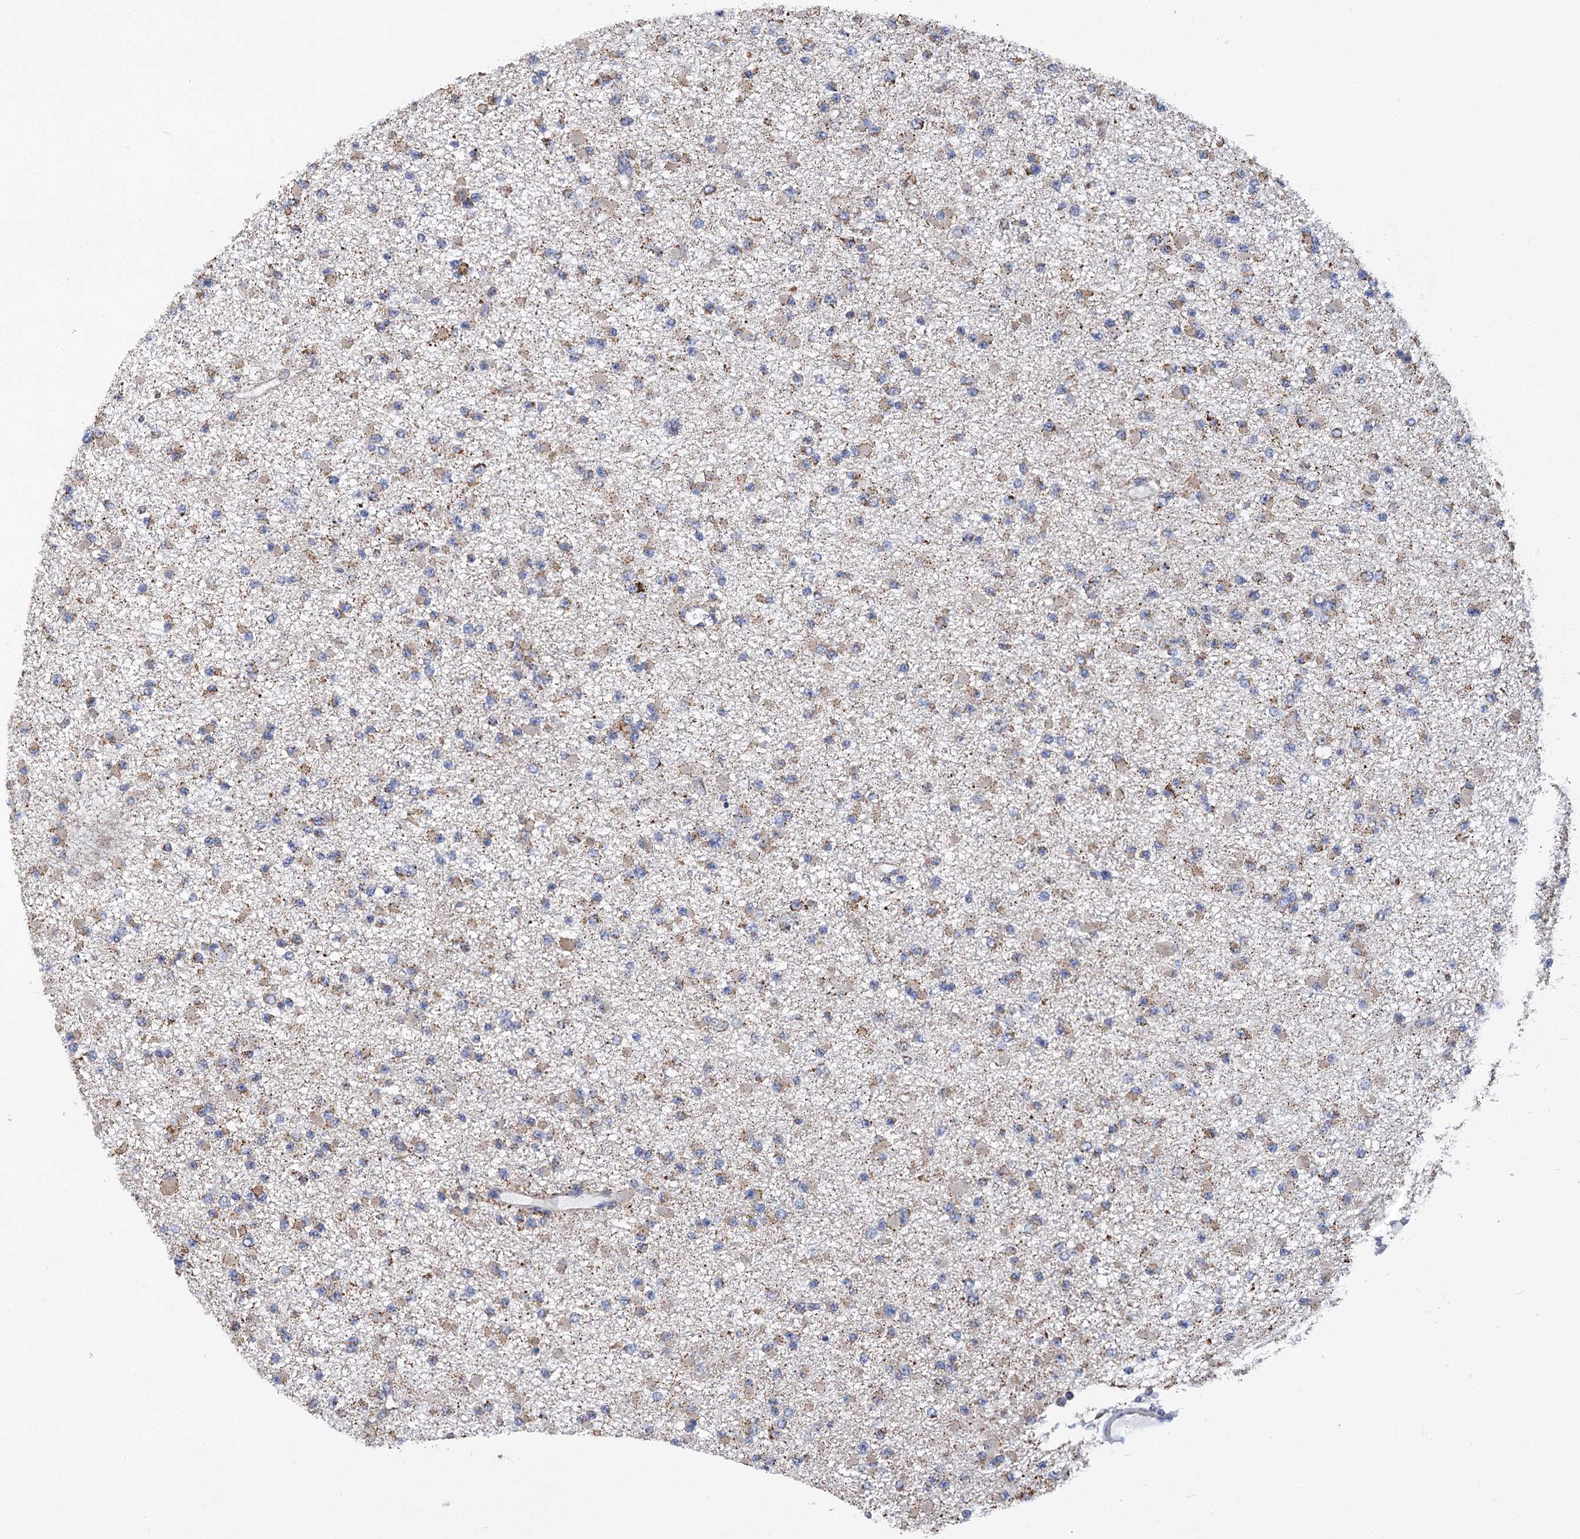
{"staining": {"intensity": "weak", "quantity": "25%-75%", "location": "cytoplasmic/membranous"}, "tissue": "glioma", "cell_type": "Tumor cells", "image_type": "cancer", "snomed": [{"axis": "morphology", "description": "Glioma, malignant, Low grade"}, {"axis": "topography", "description": "Brain"}], "caption": "Weak cytoplasmic/membranous positivity for a protein is appreciated in approximately 25%-75% of tumor cells of low-grade glioma (malignant) using immunohistochemistry.", "gene": "CCDC73", "patient": {"sex": "female", "age": 22}}